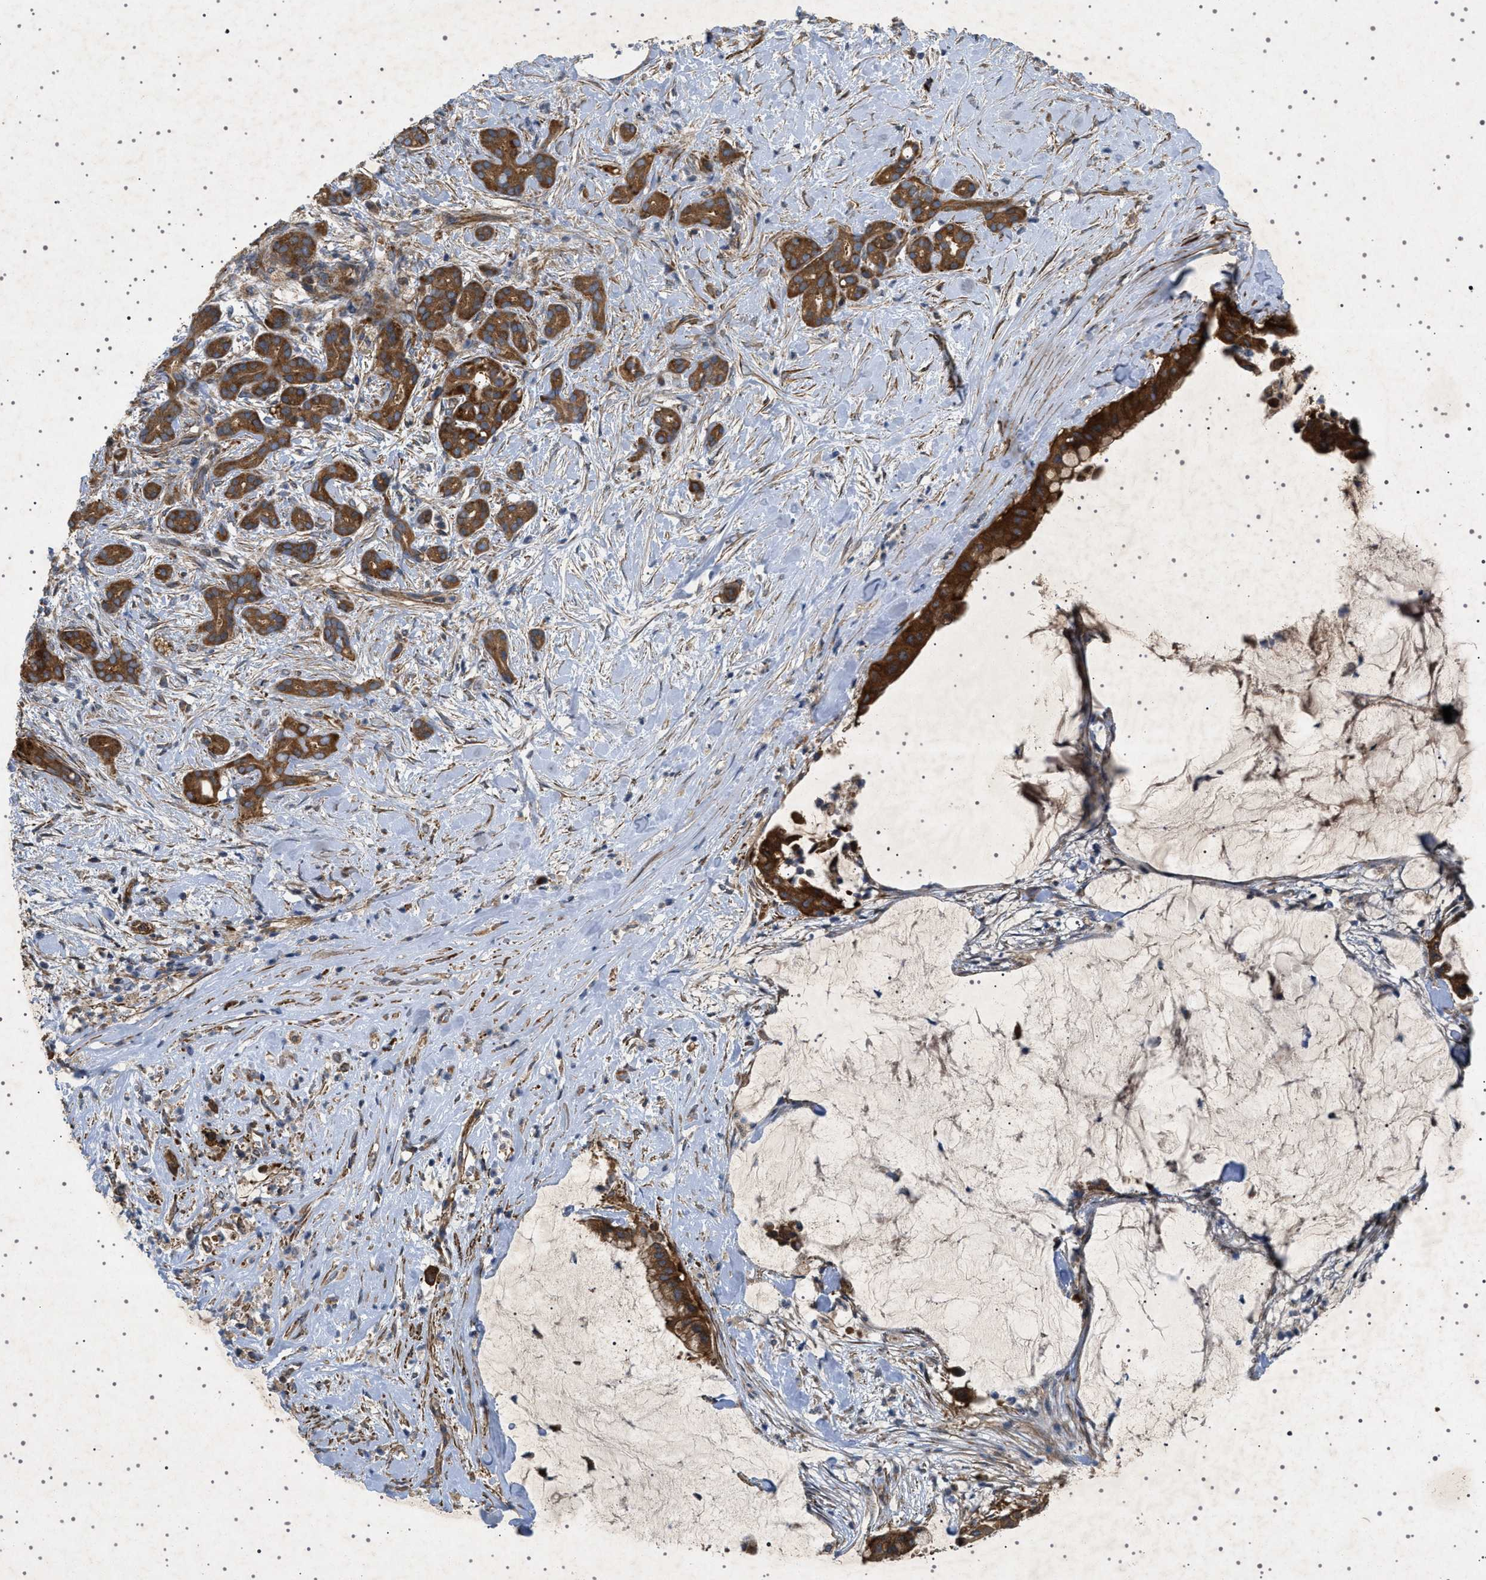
{"staining": {"intensity": "strong", "quantity": ">75%", "location": "cytoplasmic/membranous"}, "tissue": "pancreatic cancer", "cell_type": "Tumor cells", "image_type": "cancer", "snomed": [{"axis": "morphology", "description": "Adenocarcinoma, NOS"}, {"axis": "topography", "description": "Pancreas"}], "caption": "Immunohistochemistry (IHC) image of neoplastic tissue: human pancreatic adenocarcinoma stained using immunohistochemistry shows high levels of strong protein expression localized specifically in the cytoplasmic/membranous of tumor cells, appearing as a cytoplasmic/membranous brown color.", "gene": "CCDC186", "patient": {"sex": "male", "age": 41}}